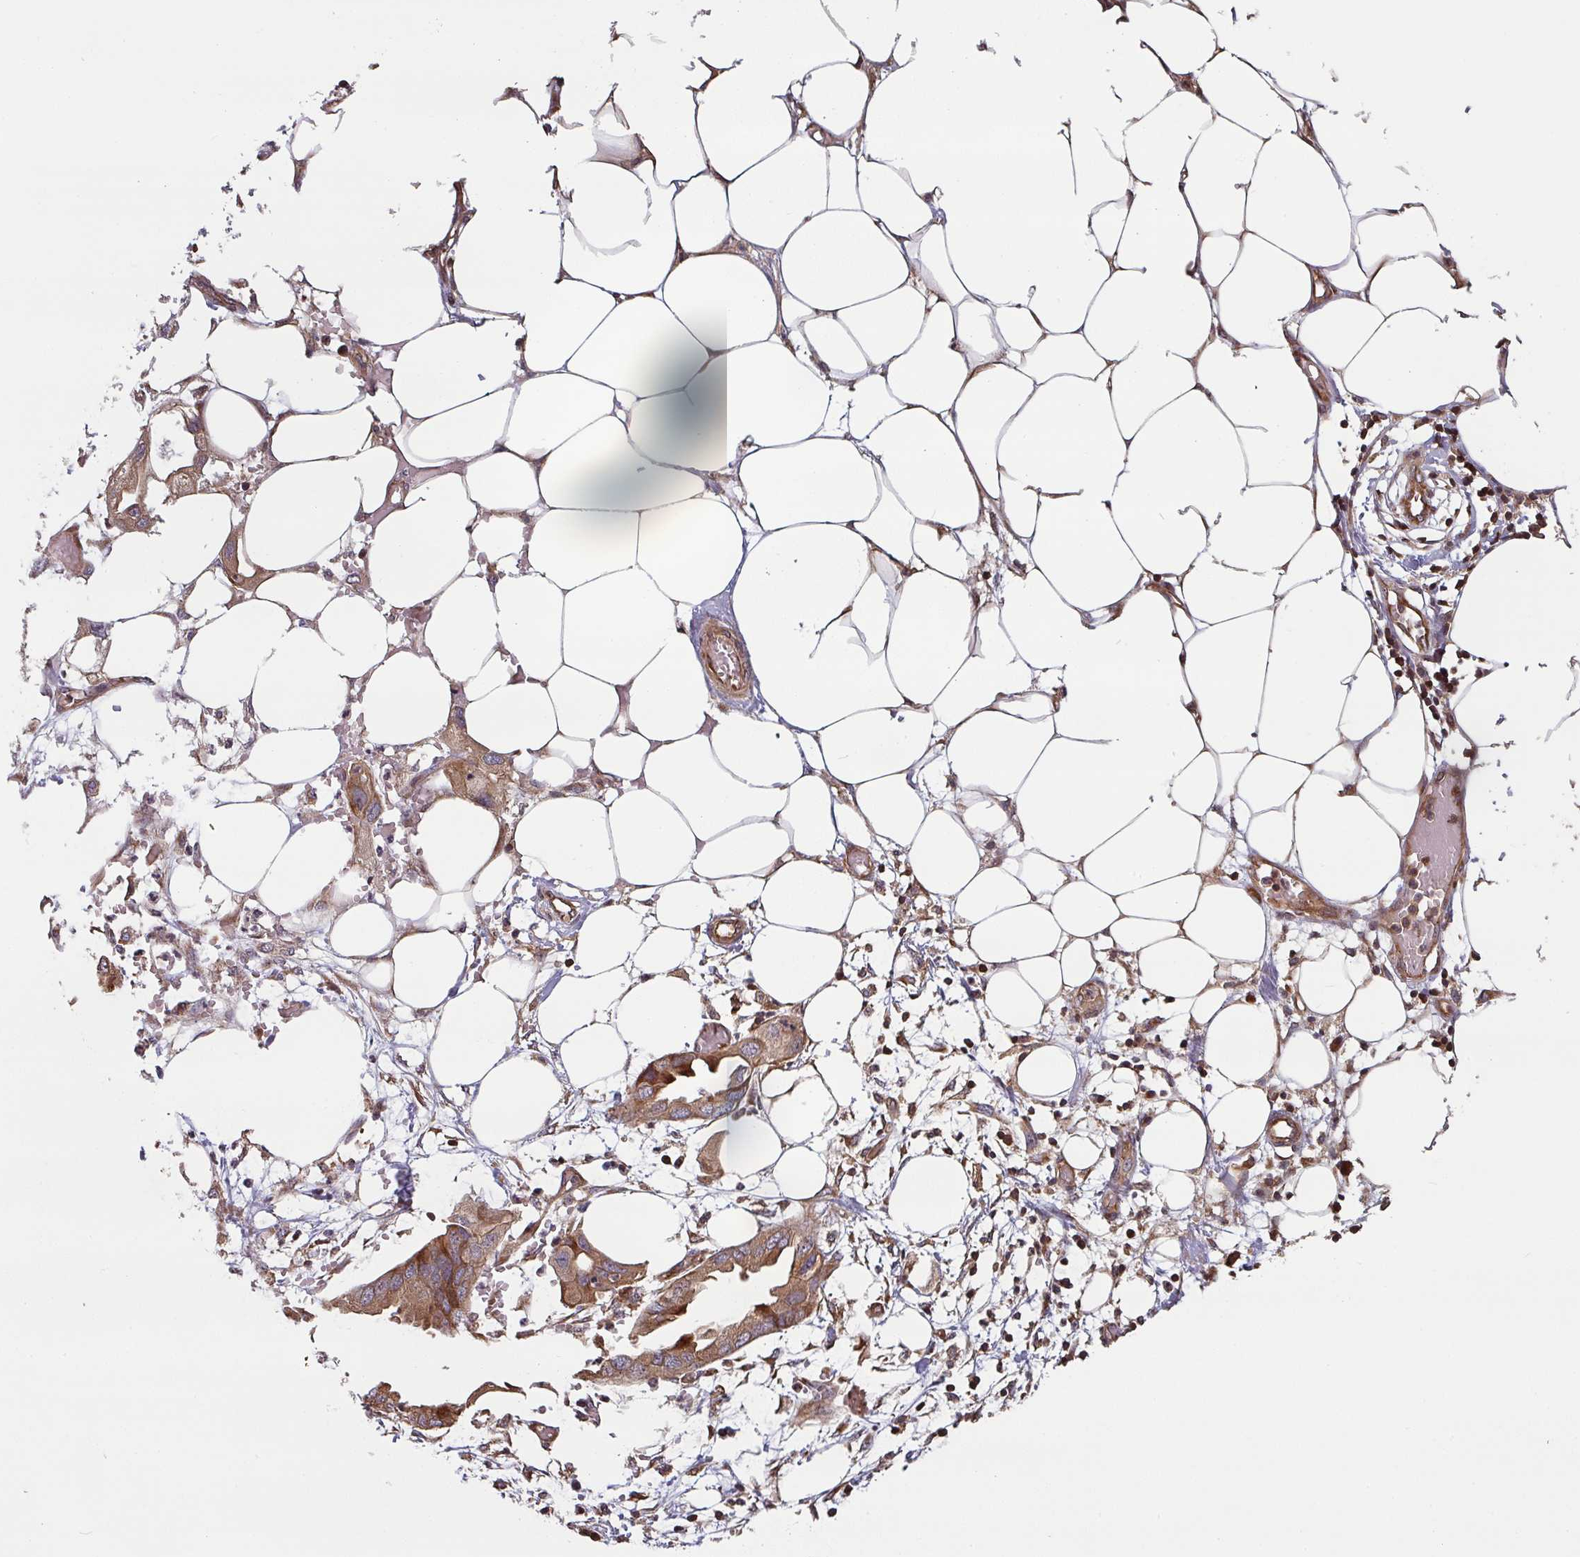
{"staining": {"intensity": "moderate", "quantity": ">75%", "location": "cytoplasmic/membranous"}, "tissue": "endometrial cancer", "cell_type": "Tumor cells", "image_type": "cancer", "snomed": [{"axis": "morphology", "description": "Adenocarcinoma, NOS"}, {"axis": "morphology", "description": "Adenocarcinoma, metastatic, NOS"}, {"axis": "topography", "description": "Adipose tissue"}, {"axis": "topography", "description": "Endometrium"}], "caption": "IHC (DAB (3,3'-diaminobenzidine)) staining of endometrial adenocarcinoma exhibits moderate cytoplasmic/membranous protein expression in about >75% of tumor cells.", "gene": "SIK1", "patient": {"sex": "female", "age": 67}}